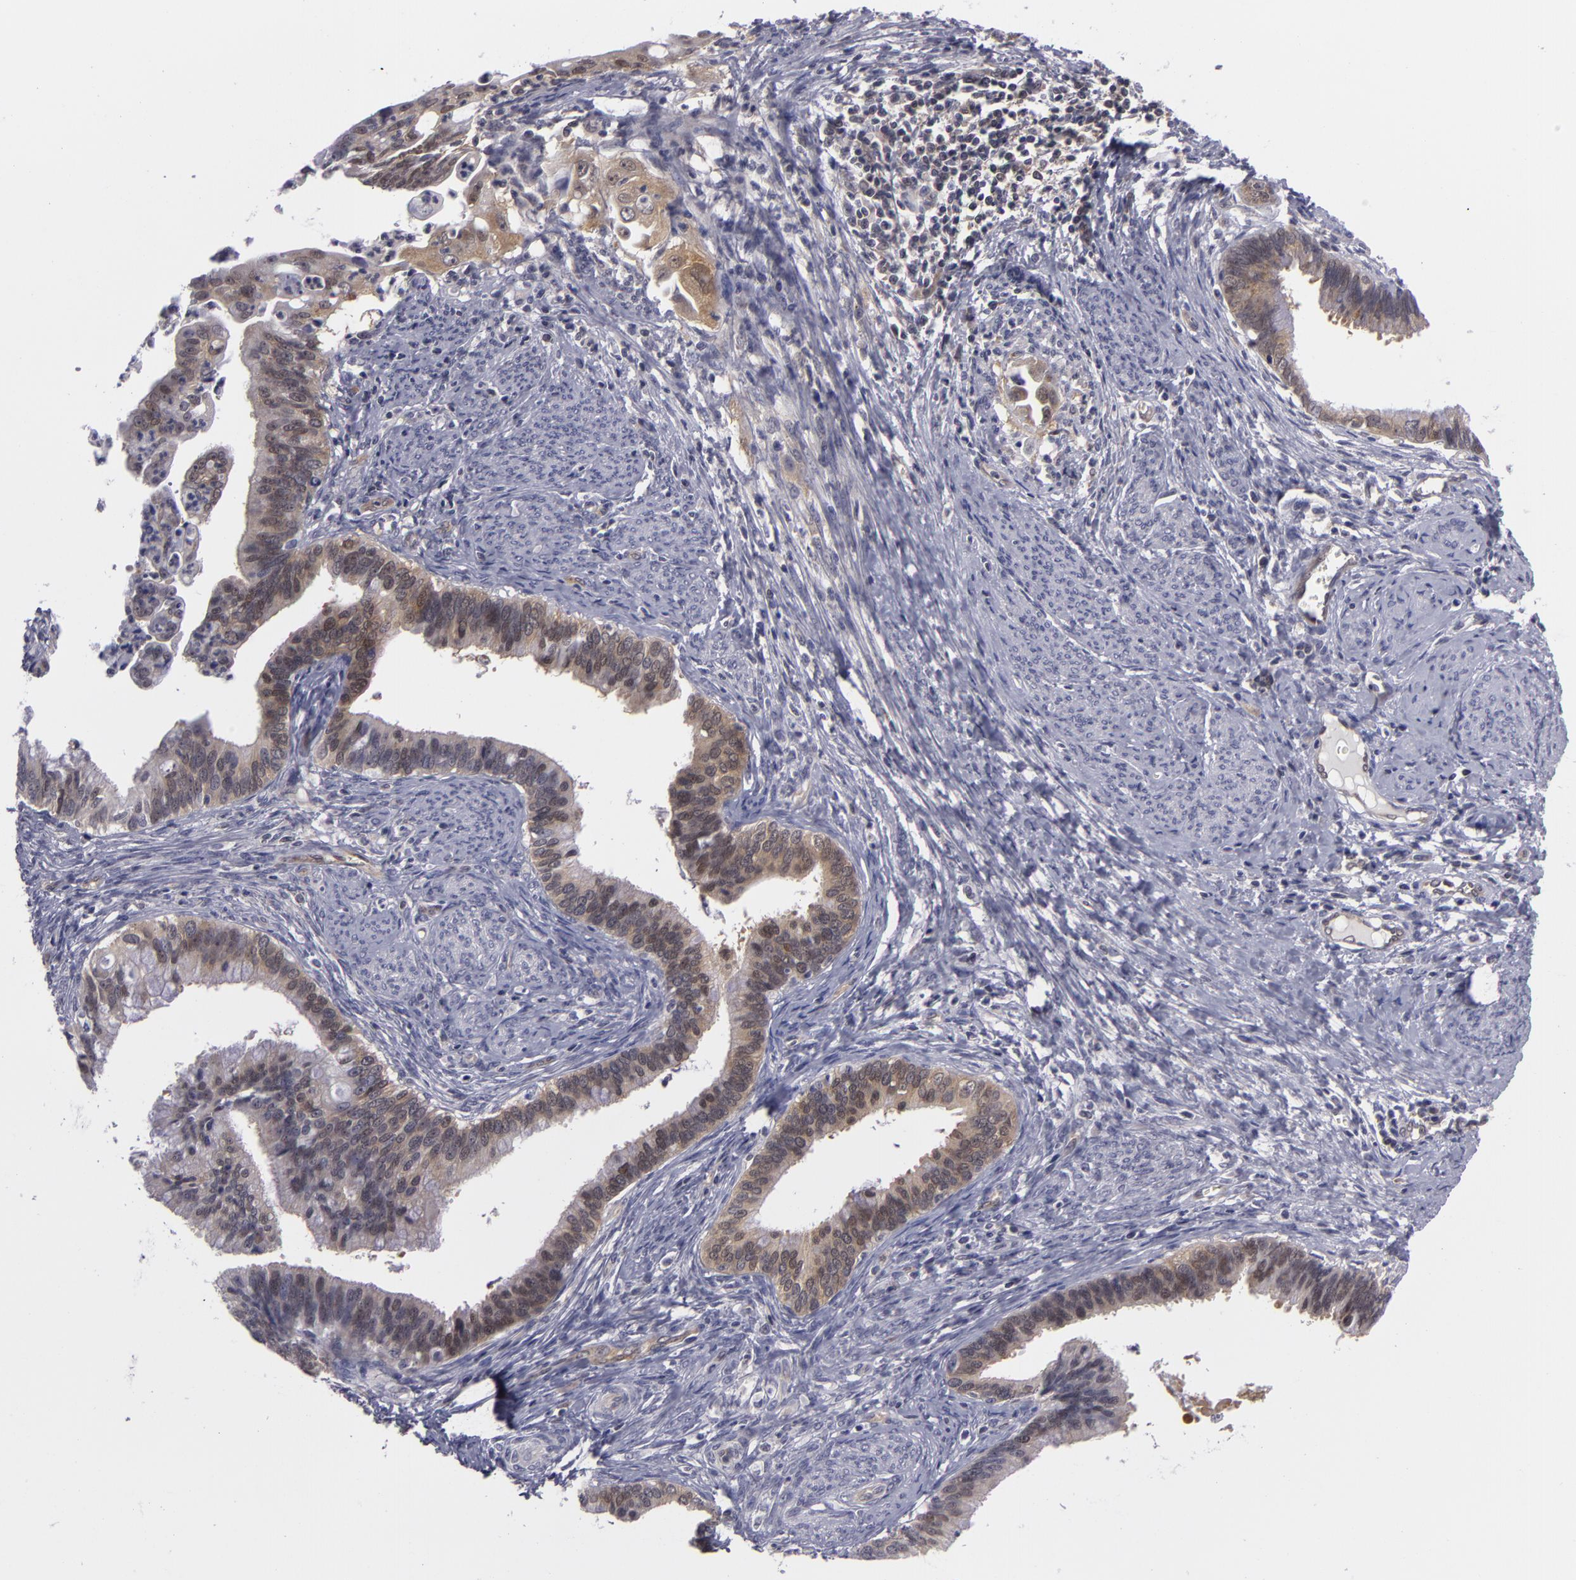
{"staining": {"intensity": "moderate", "quantity": ">75%", "location": "cytoplasmic/membranous"}, "tissue": "cervical cancer", "cell_type": "Tumor cells", "image_type": "cancer", "snomed": [{"axis": "morphology", "description": "Adenocarcinoma, NOS"}, {"axis": "topography", "description": "Cervix"}], "caption": "Immunohistochemical staining of human adenocarcinoma (cervical) exhibits moderate cytoplasmic/membranous protein staining in about >75% of tumor cells.", "gene": "BCL10", "patient": {"sex": "female", "age": 47}}